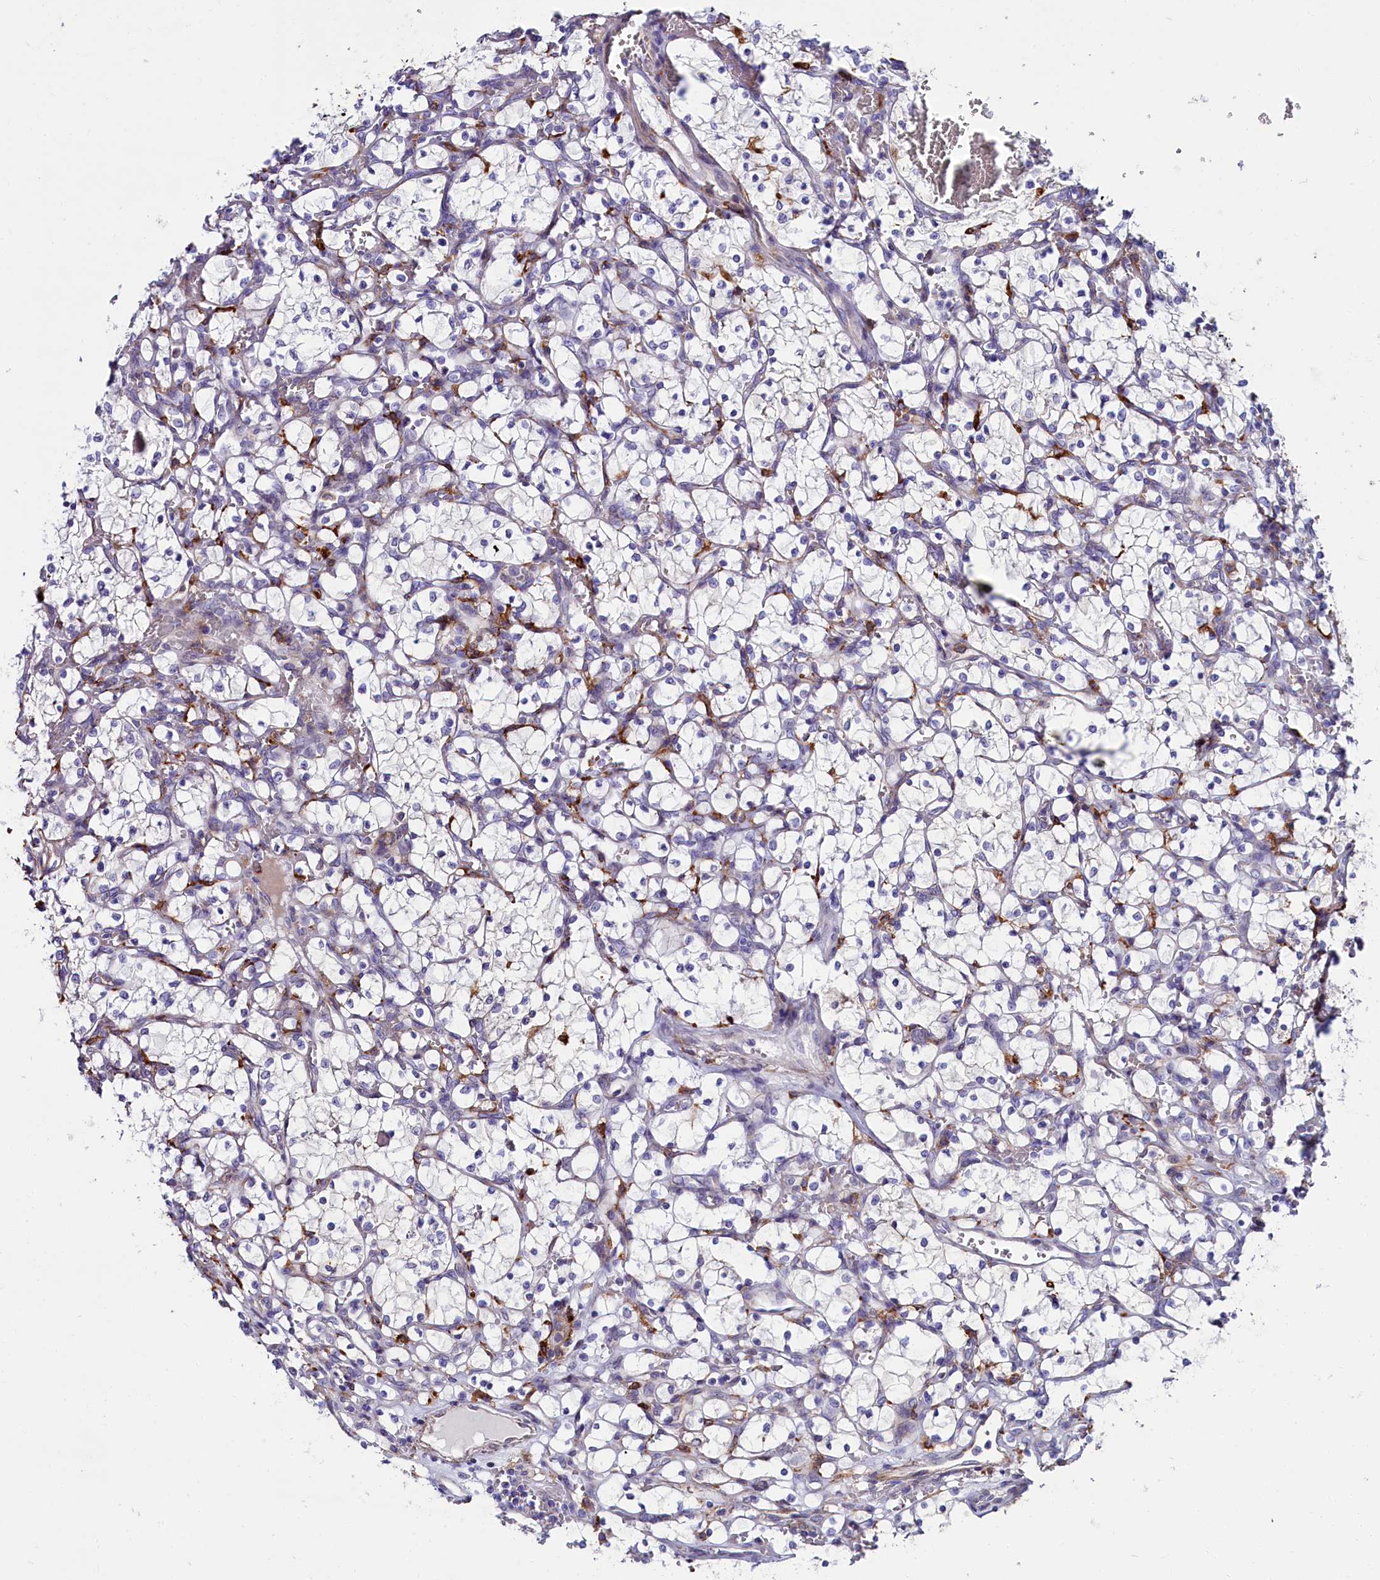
{"staining": {"intensity": "negative", "quantity": "none", "location": "none"}, "tissue": "renal cancer", "cell_type": "Tumor cells", "image_type": "cancer", "snomed": [{"axis": "morphology", "description": "Adenocarcinoma, NOS"}, {"axis": "topography", "description": "Kidney"}], "caption": "IHC histopathology image of neoplastic tissue: renal adenocarcinoma stained with DAB (3,3'-diaminobenzidine) displays no significant protein expression in tumor cells.", "gene": "IL20RA", "patient": {"sex": "female", "age": 69}}